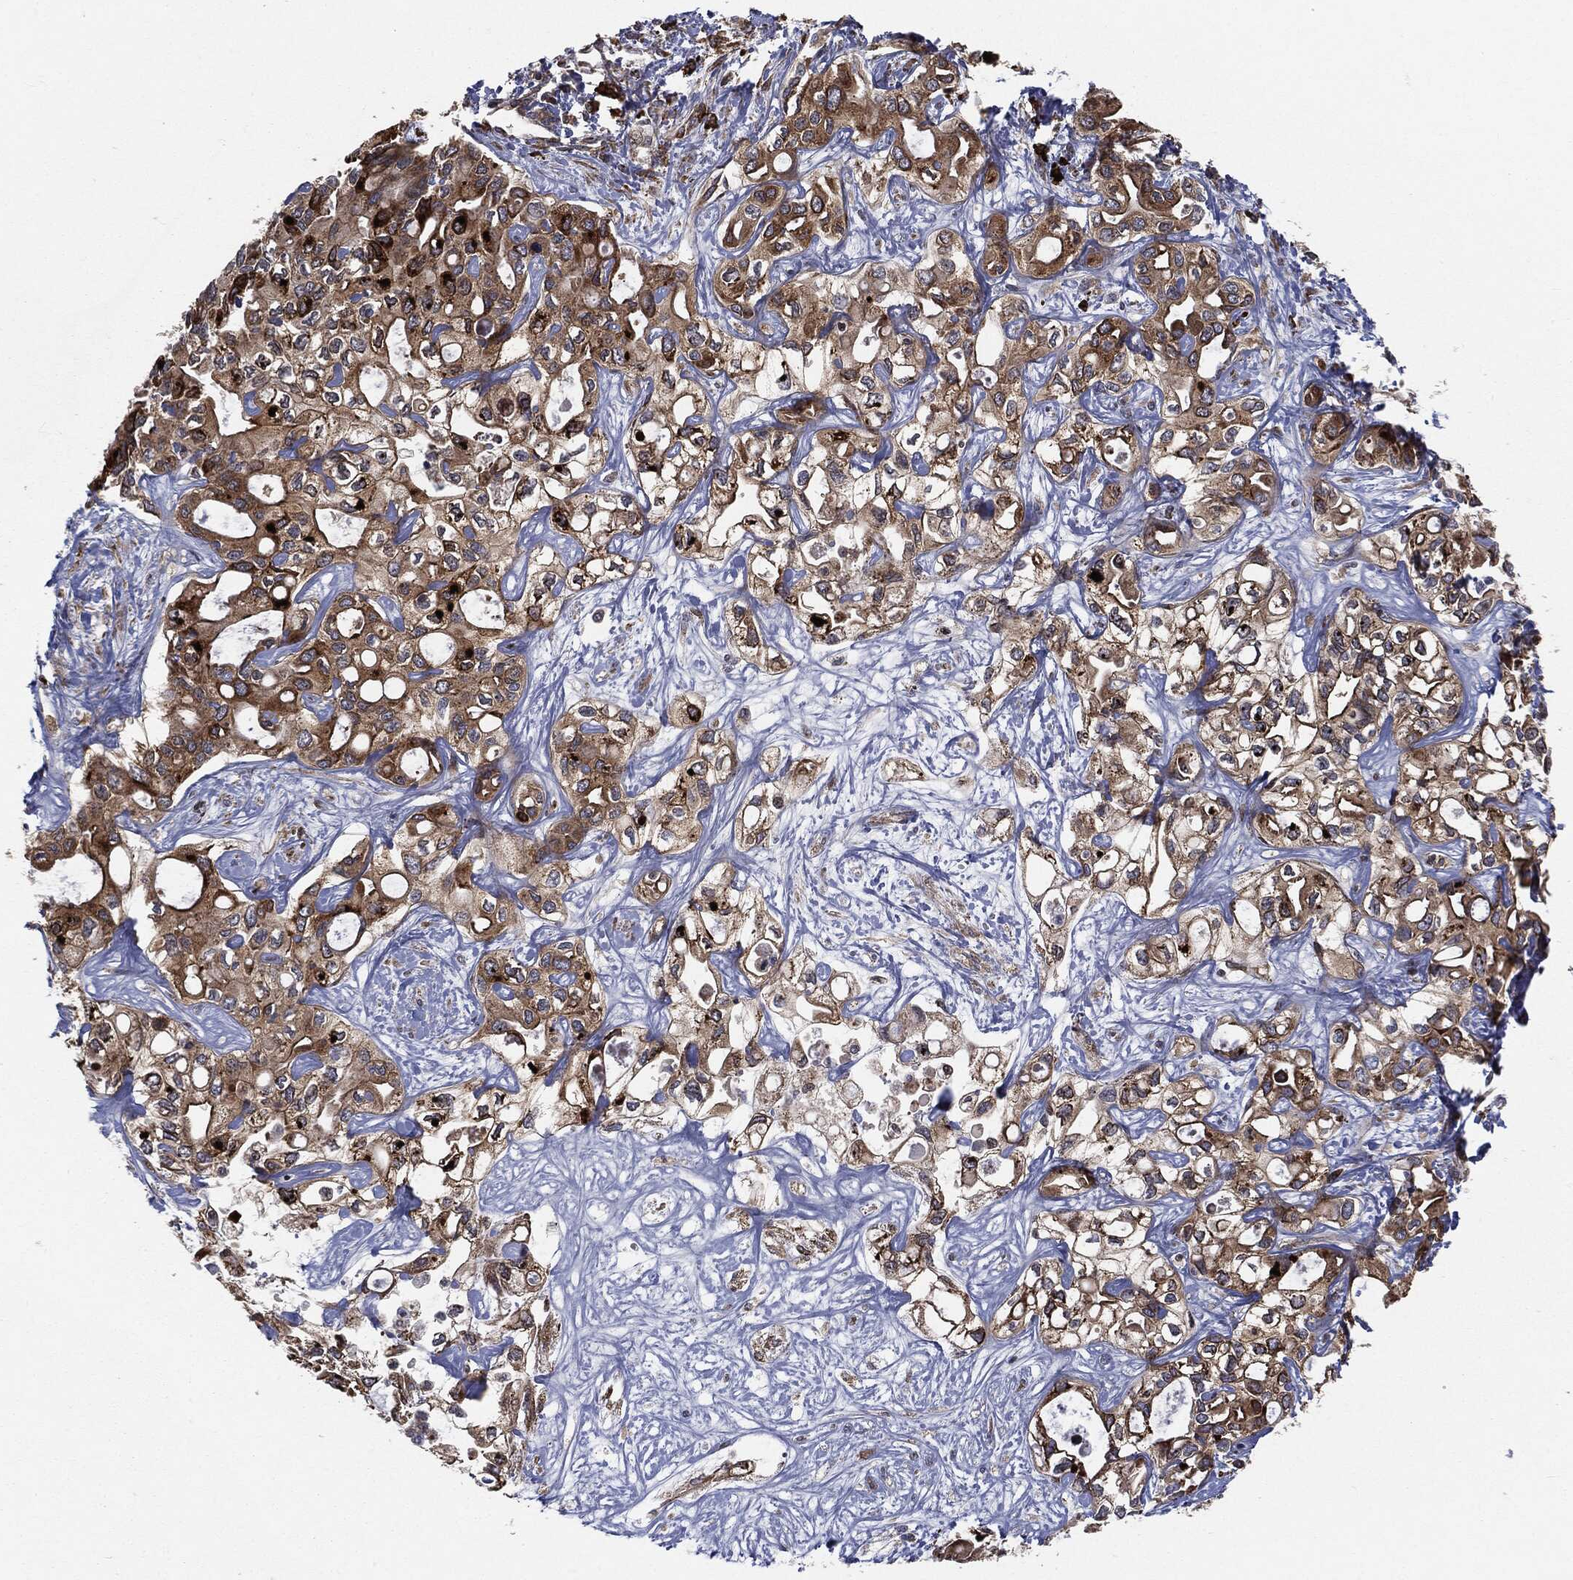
{"staining": {"intensity": "moderate", "quantity": ">75%", "location": "cytoplasmic/membranous"}, "tissue": "liver cancer", "cell_type": "Tumor cells", "image_type": "cancer", "snomed": [{"axis": "morphology", "description": "Cholangiocarcinoma"}, {"axis": "topography", "description": "Liver"}], "caption": "Immunohistochemical staining of liver cancer demonstrates medium levels of moderate cytoplasmic/membranous staining in about >75% of tumor cells. (IHC, brightfield microscopy, high magnification).", "gene": "CYLD", "patient": {"sex": "female", "age": 64}}